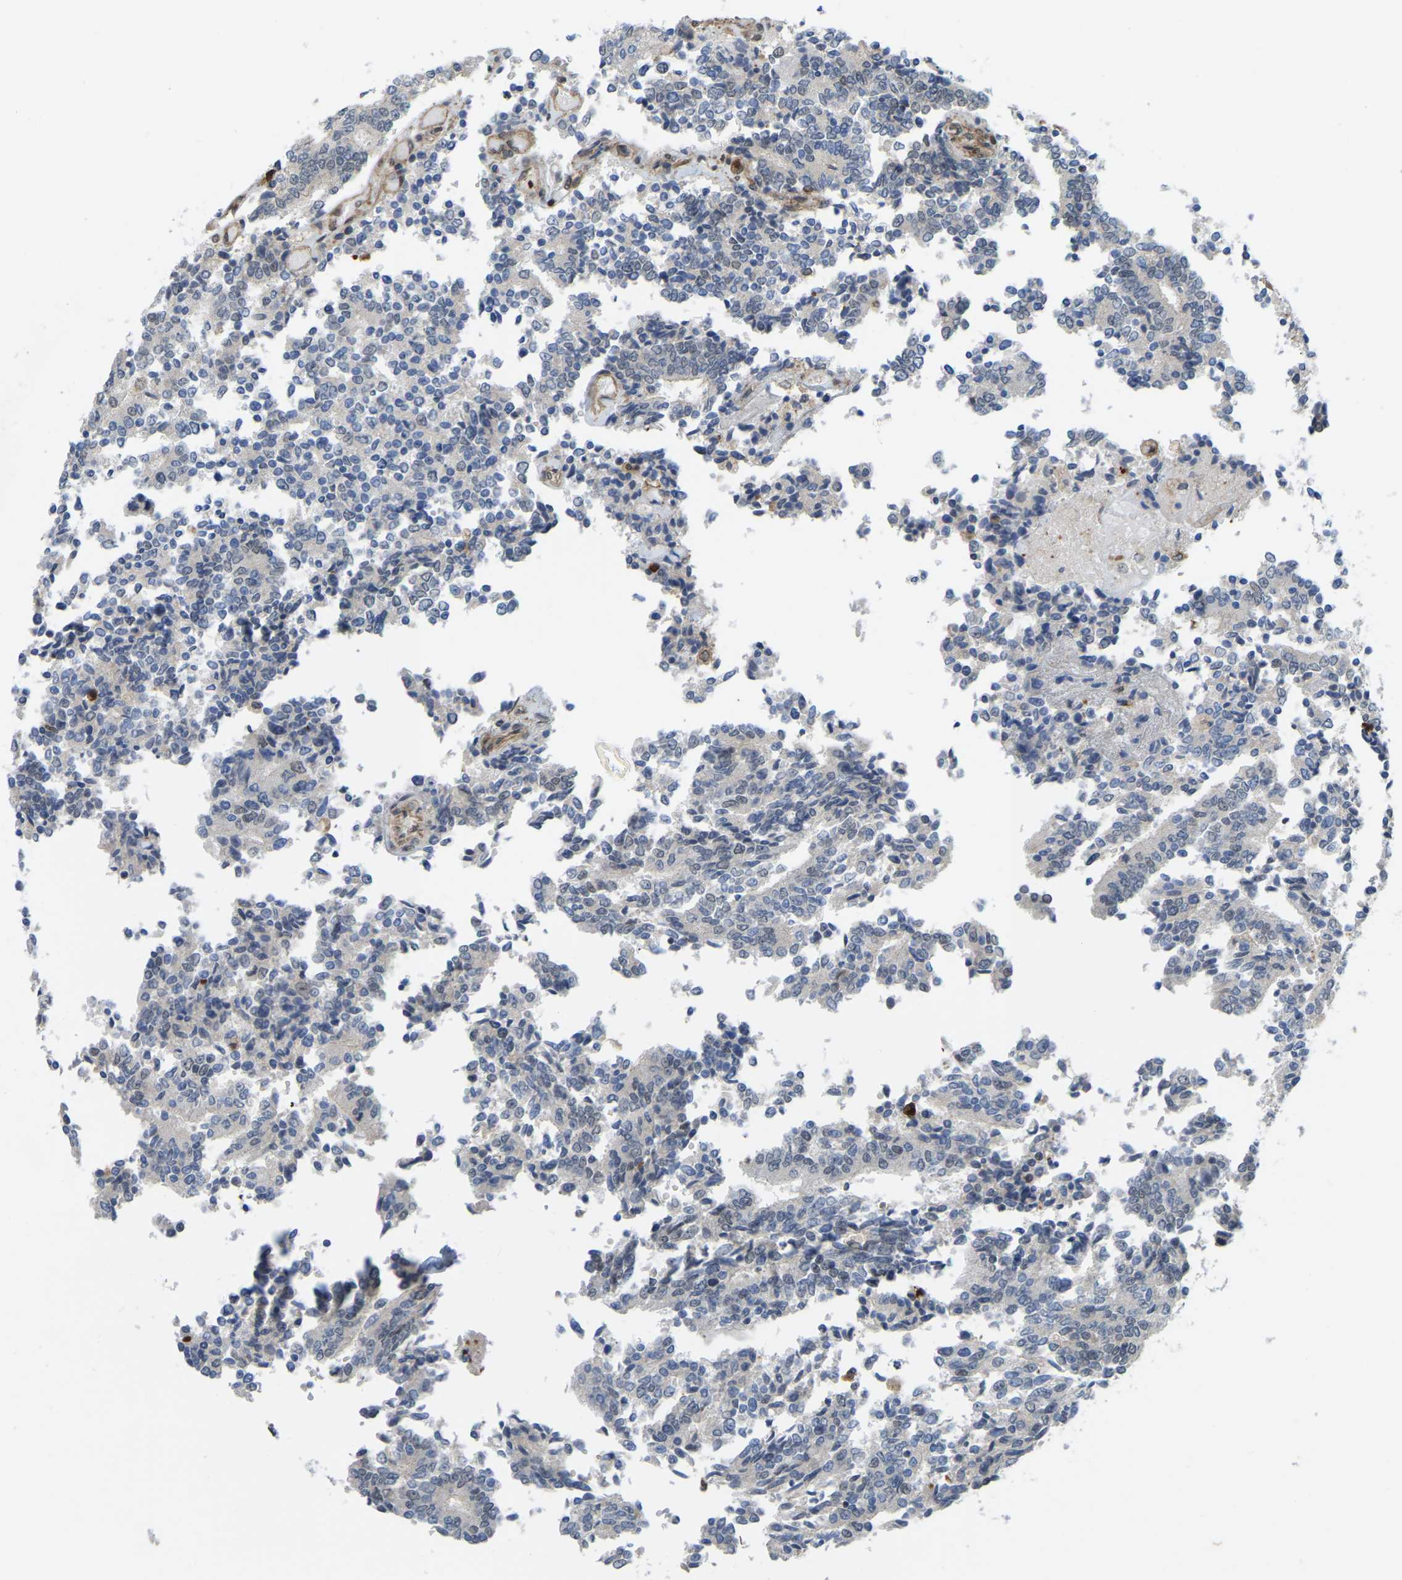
{"staining": {"intensity": "negative", "quantity": "none", "location": "none"}, "tissue": "prostate cancer", "cell_type": "Tumor cells", "image_type": "cancer", "snomed": [{"axis": "morphology", "description": "Normal tissue, NOS"}, {"axis": "morphology", "description": "Adenocarcinoma, High grade"}, {"axis": "topography", "description": "Prostate"}, {"axis": "topography", "description": "Seminal veicle"}], "caption": "Immunohistochemical staining of human prostate cancer (high-grade adenocarcinoma) shows no significant staining in tumor cells. The staining was performed using DAB (3,3'-diaminobenzidine) to visualize the protein expression in brown, while the nuclei were stained in blue with hematoxylin (Magnification: 20x).", "gene": "SERPINB5", "patient": {"sex": "male", "age": 55}}